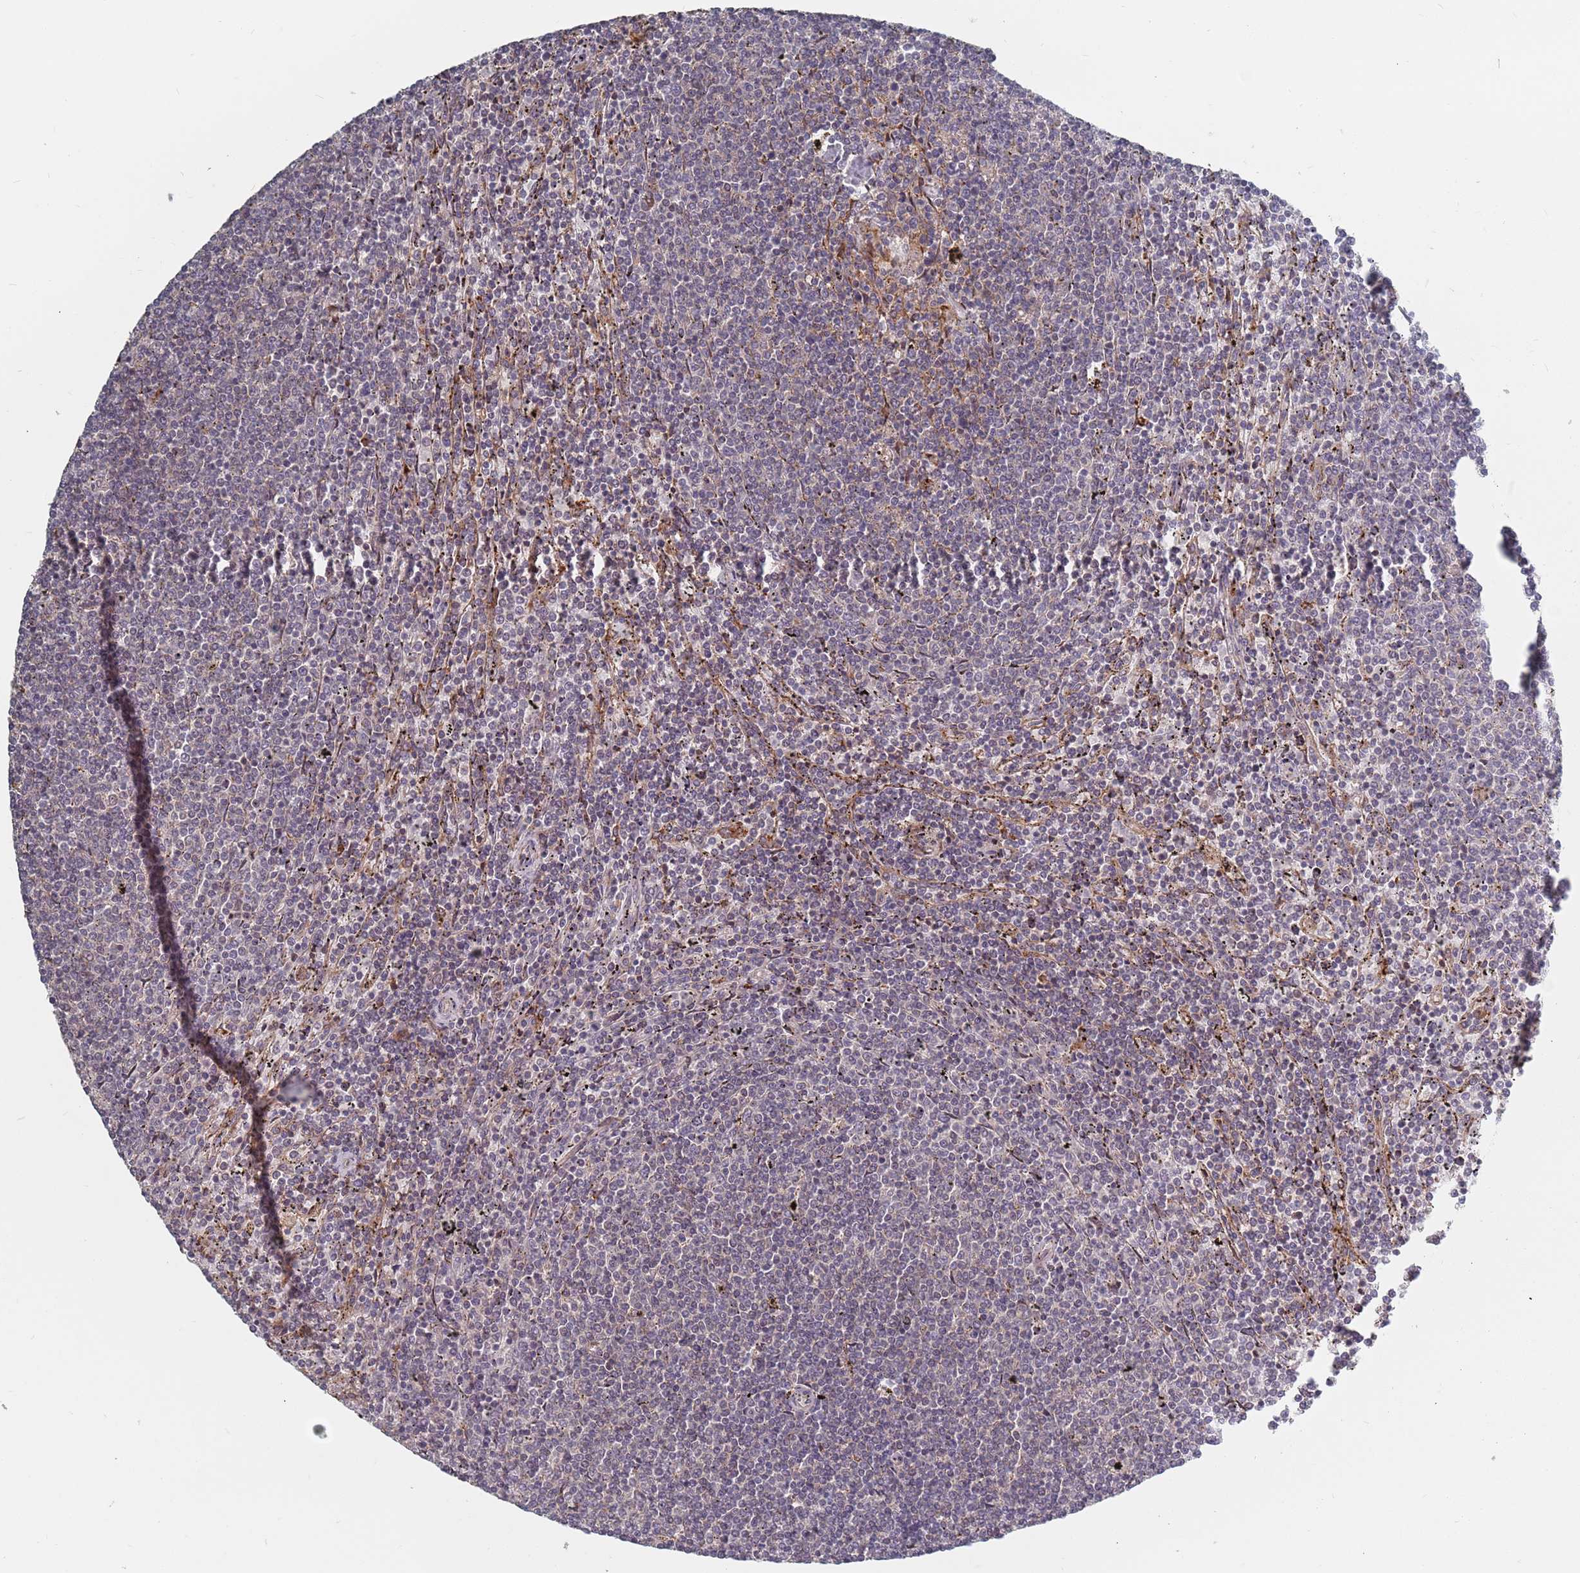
{"staining": {"intensity": "negative", "quantity": "none", "location": "none"}, "tissue": "lymphoma", "cell_type": "Tumor cells", "image_type": "cancer", "snomed": [{"axis": "morphology", "description": "Malignant lymphoma, non-Hodgkin's type, Low grade"}, {"axis": "topography", "description": "Spleen"}], "caption": "This micrograph is of lymphoma stained with immunohistochemistry to label a protein in brown with the nuclei are counter-stained blue. There is no staining in tumor cells. (DAB (3,3'-diaminobenzidine) IHC, high magnification).", "gene": "ADAL", "patient": {"sex": "female", "age": 50}}